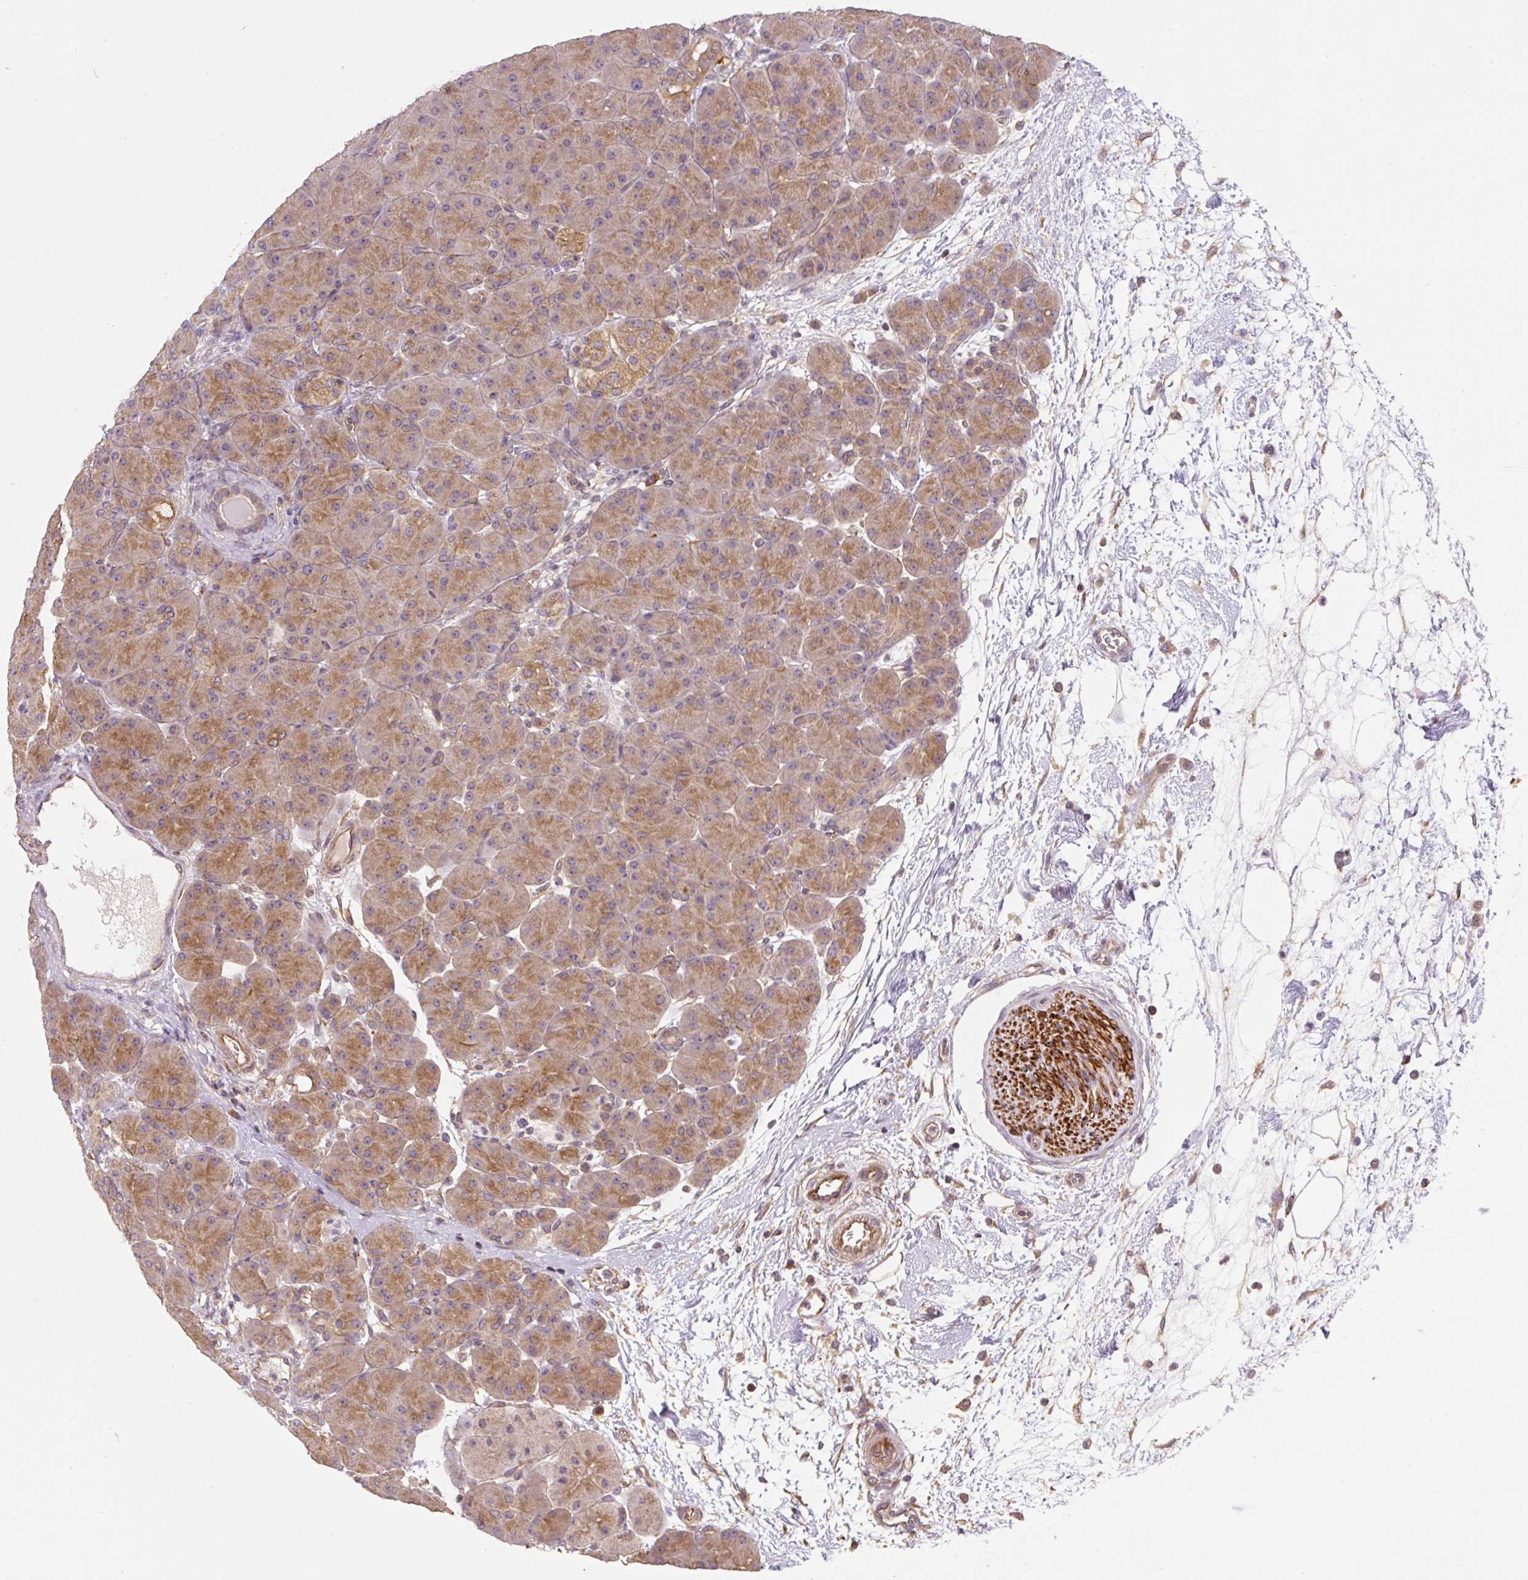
{"staining": {"intensity": "moderate", "quantity": ">75%", "location": "cytoplasmic/membranous"}, "tissue": "pancreas", "cell_type": "Exocrine glandular cells", "image_type": "normal", "snomed": [{"axis": "morphology", "description": "Normal tissue, NOS"}, {"axis": "topography", "description": "Pancreas"}], "caption": "Immunohistochemical staining of benign pancreas exhibits >75% levels of moderate cytoplasmic/membranous protein staining in approximately >75% of exocrine glandular cells. (DAB (3,3'-diaminobenzidine) = brown stain, brightfield microscopy at high magnification).", "gene": "COX8A", "patient": {"sex": "male", "age": 66}}